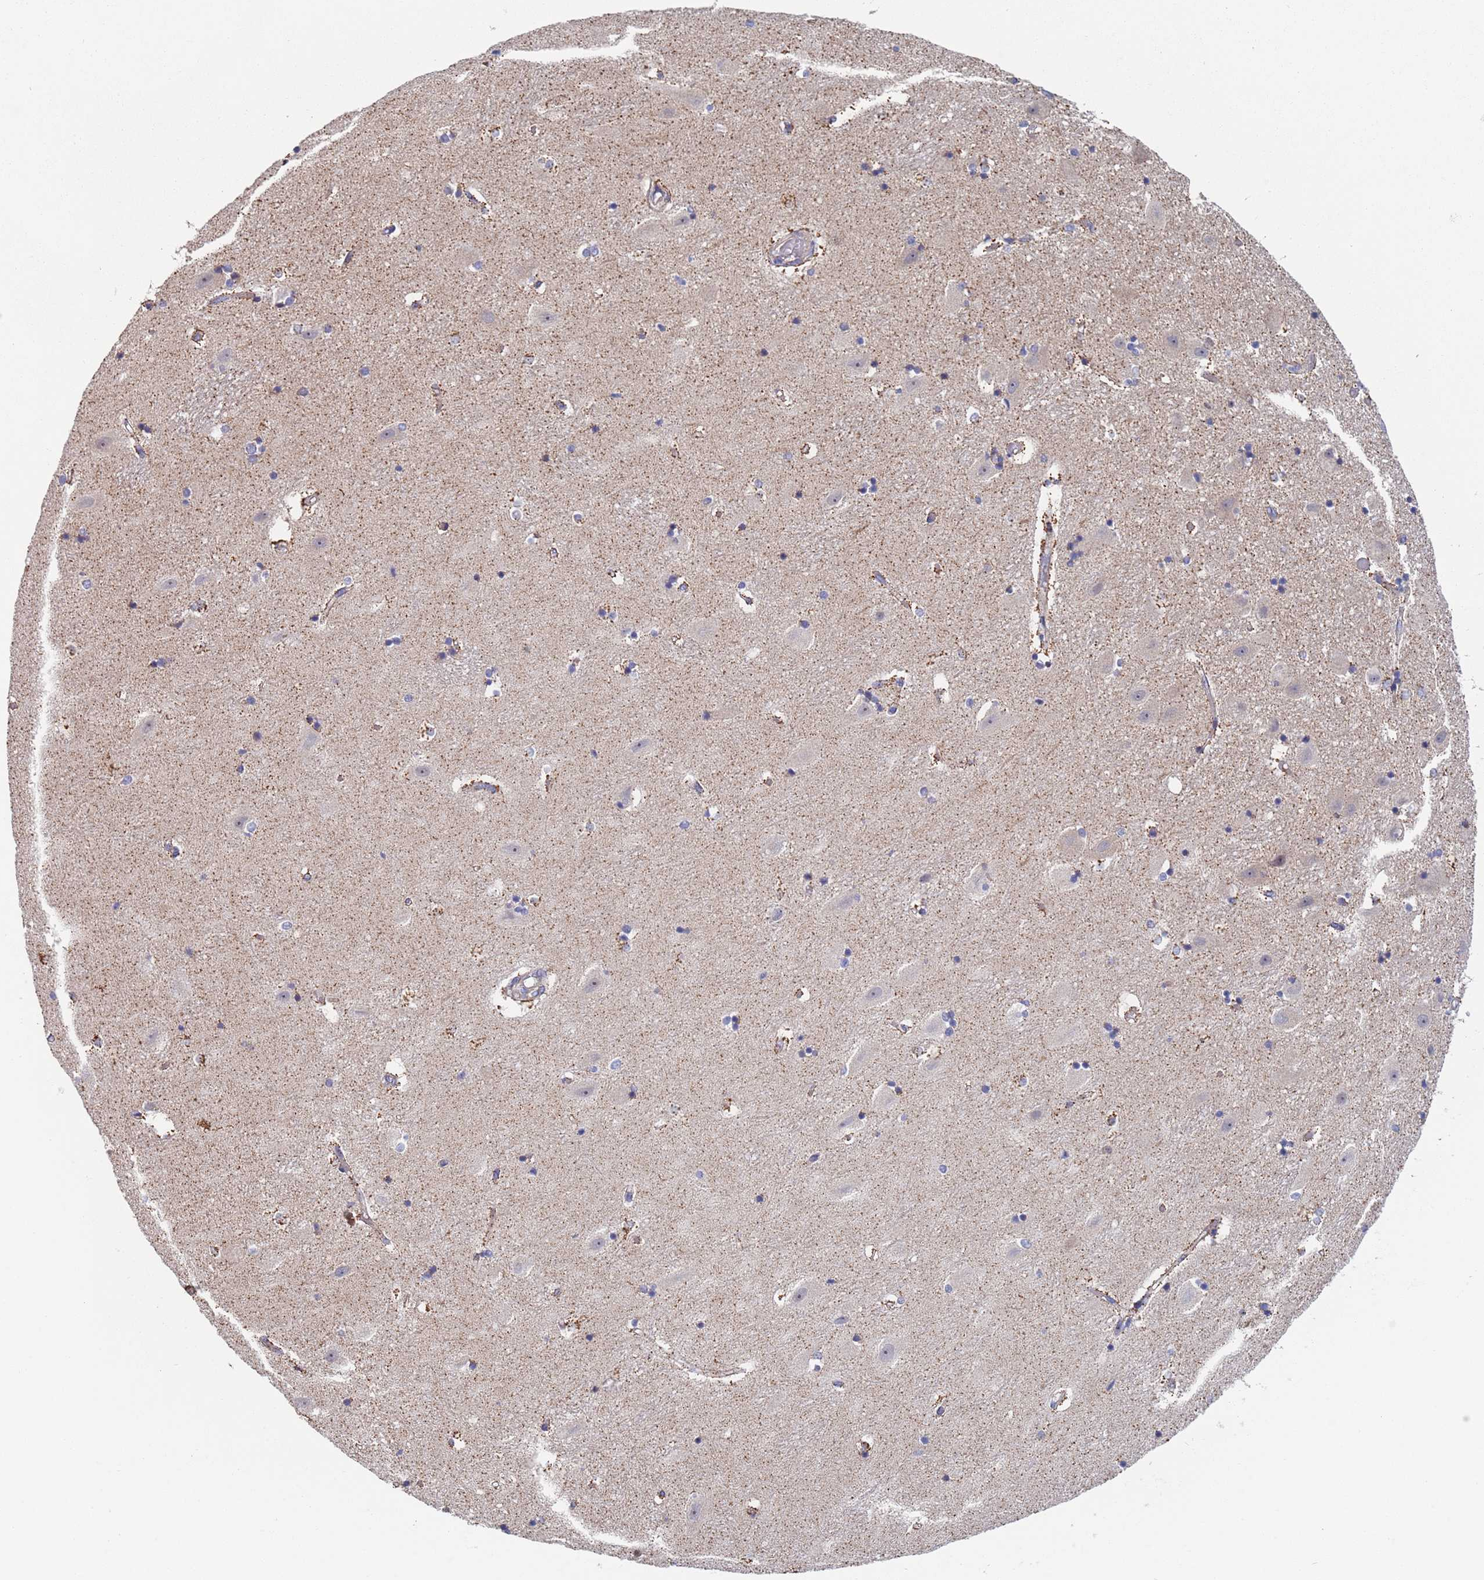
{"staining": {"intensity": "weak", "quantity": "<25%", "location": "cytoplasmic/membranous"}, "tissue": "hippocampus", "cell_type": "Glial cells", "image_type": "normal", "snomed": [{"axis": "morphology", "description": "Normal tissue, NOS"}, {"axis": "topography", "description": "Hippocampus"}], "caption": "IHC image of benign hippocampus stained for a protein (brown), which demonstrates no positivity in glial cells.", "gene": "PWWP3A", "patient": {"sex": "female", "age": 52}}